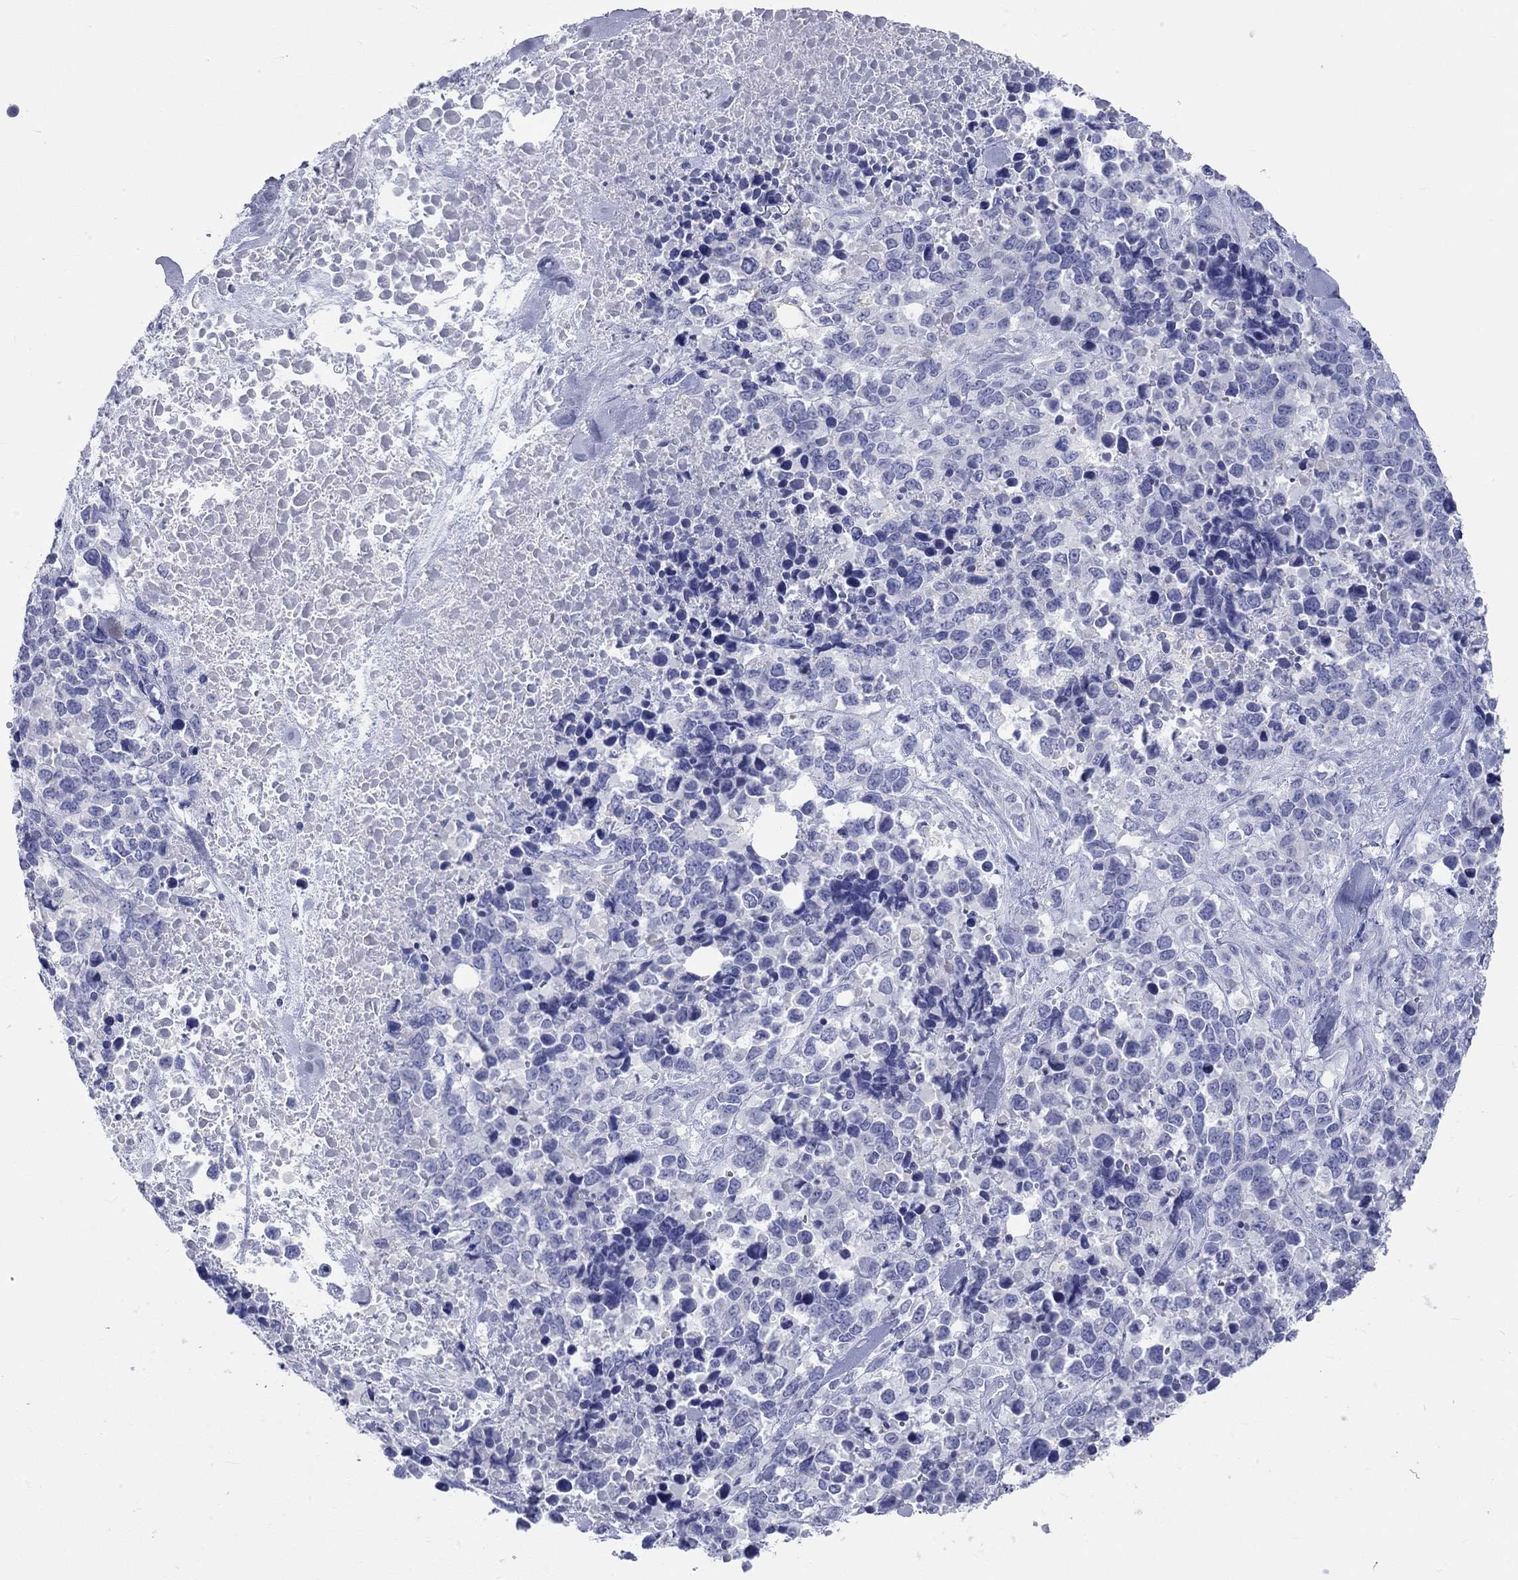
{"staining": {"intensity": "negative", "quantity": "none", "location": "none"}, "tissue": "melanoma", "cell_type": "Tumor cells", "image_type": "cancer", "snomed": [{"axis": "morphology", "description": "Malignant melanoma, Metastatic site"}, {"axis": "topography", "description": "Skin"}], "caption": "This is an immunohistochemistry (IHC) histopathology image of human malignant melanoma (metastatic site). There is no expression in tumor cells.", "gene": "SPATA9", "patient": {"sex": "male", "age": 84}}